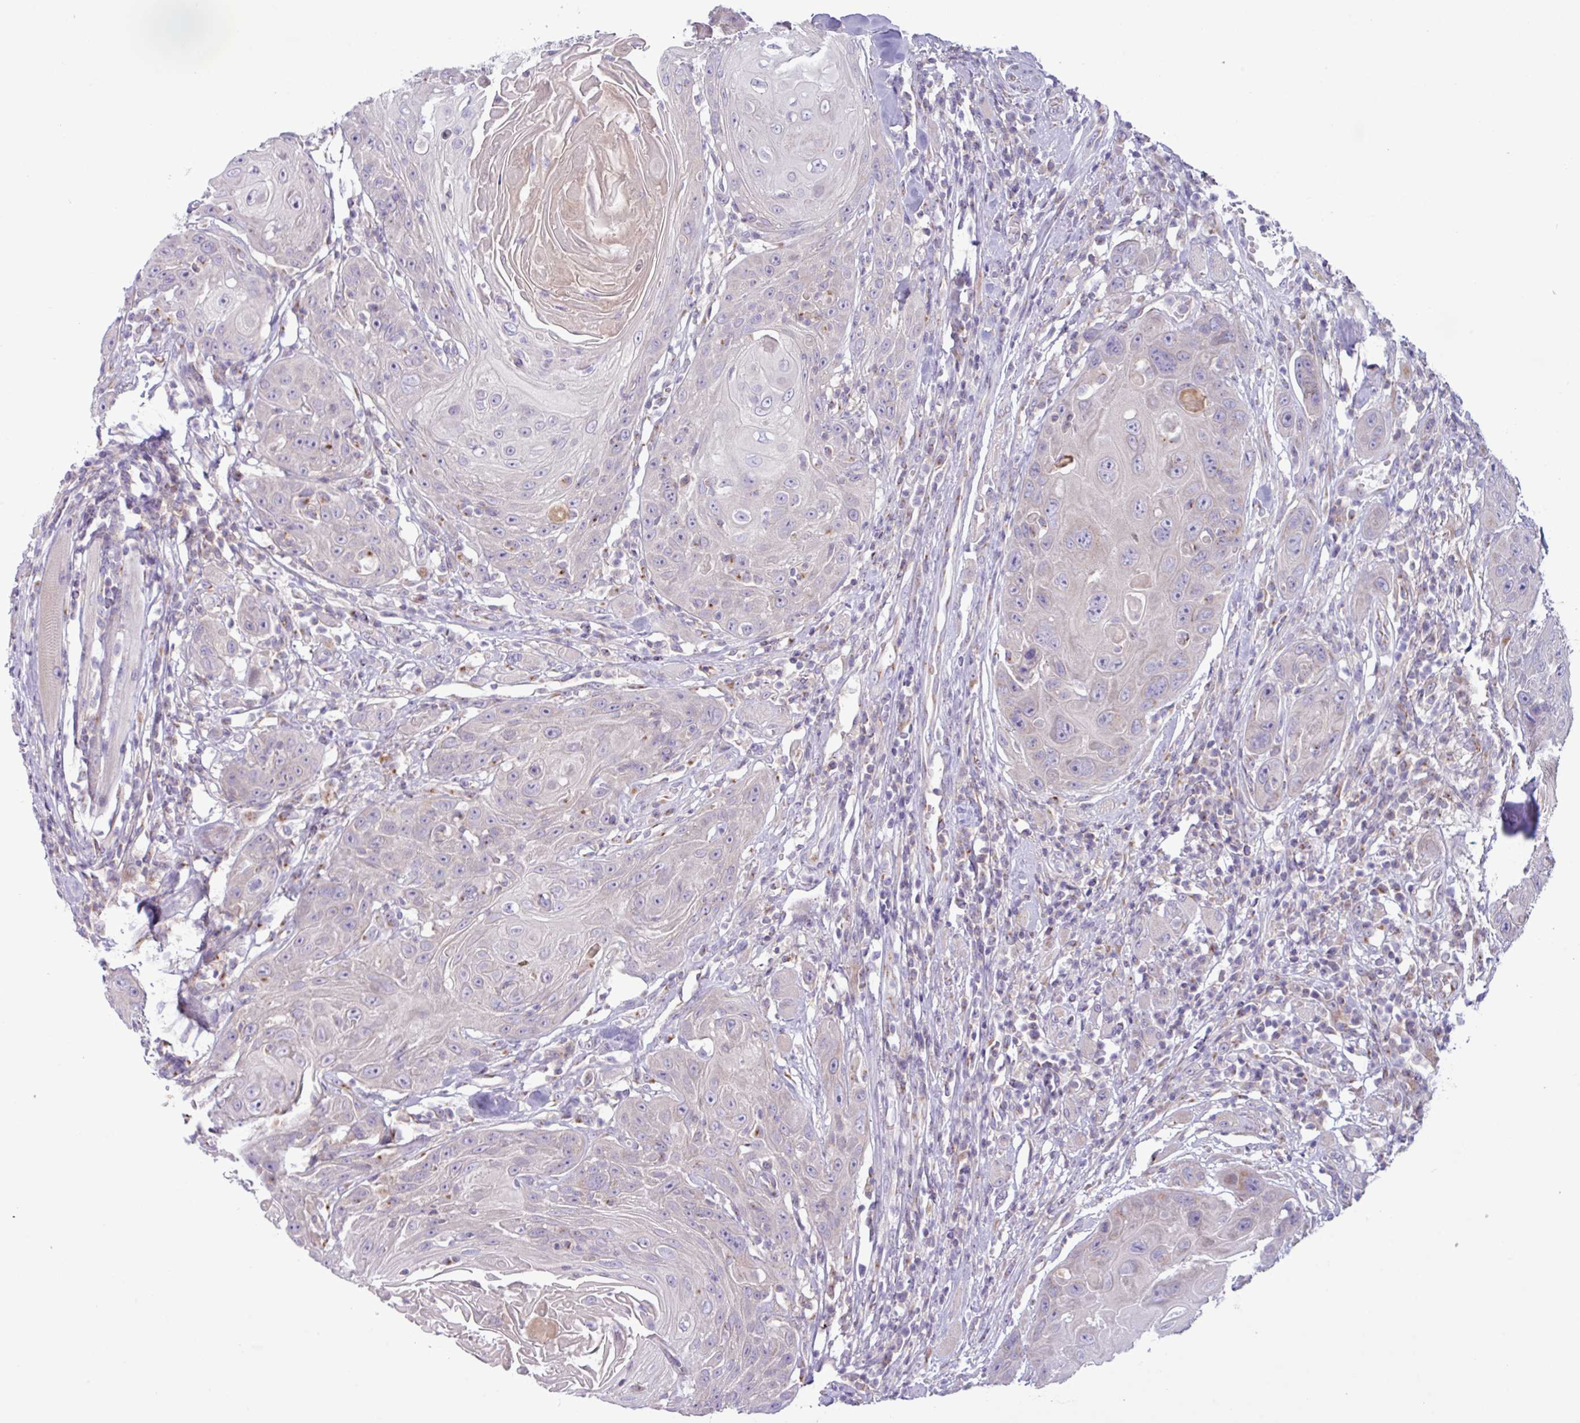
{"staining": {"intensity": "negative", "quantity": "none", "location": "none"}, "tissue": "head and neck cancer", "cell_type": "Tumor cells", "image_type": "cancer", "snomed": [{"axis": "morphology", "description": "Squamous cell carcinoma, NOS"}, {"axis": "topography", "description": "Head-Neck"}], "caption": "Human head and neck cancer (squamous cell carcinoma) stained for a protein using immunohistochemistry (IHC) shows no staining in tumor cells.", "gene": "STIMATE", "patient": {"sex": "female", "age": 59}}